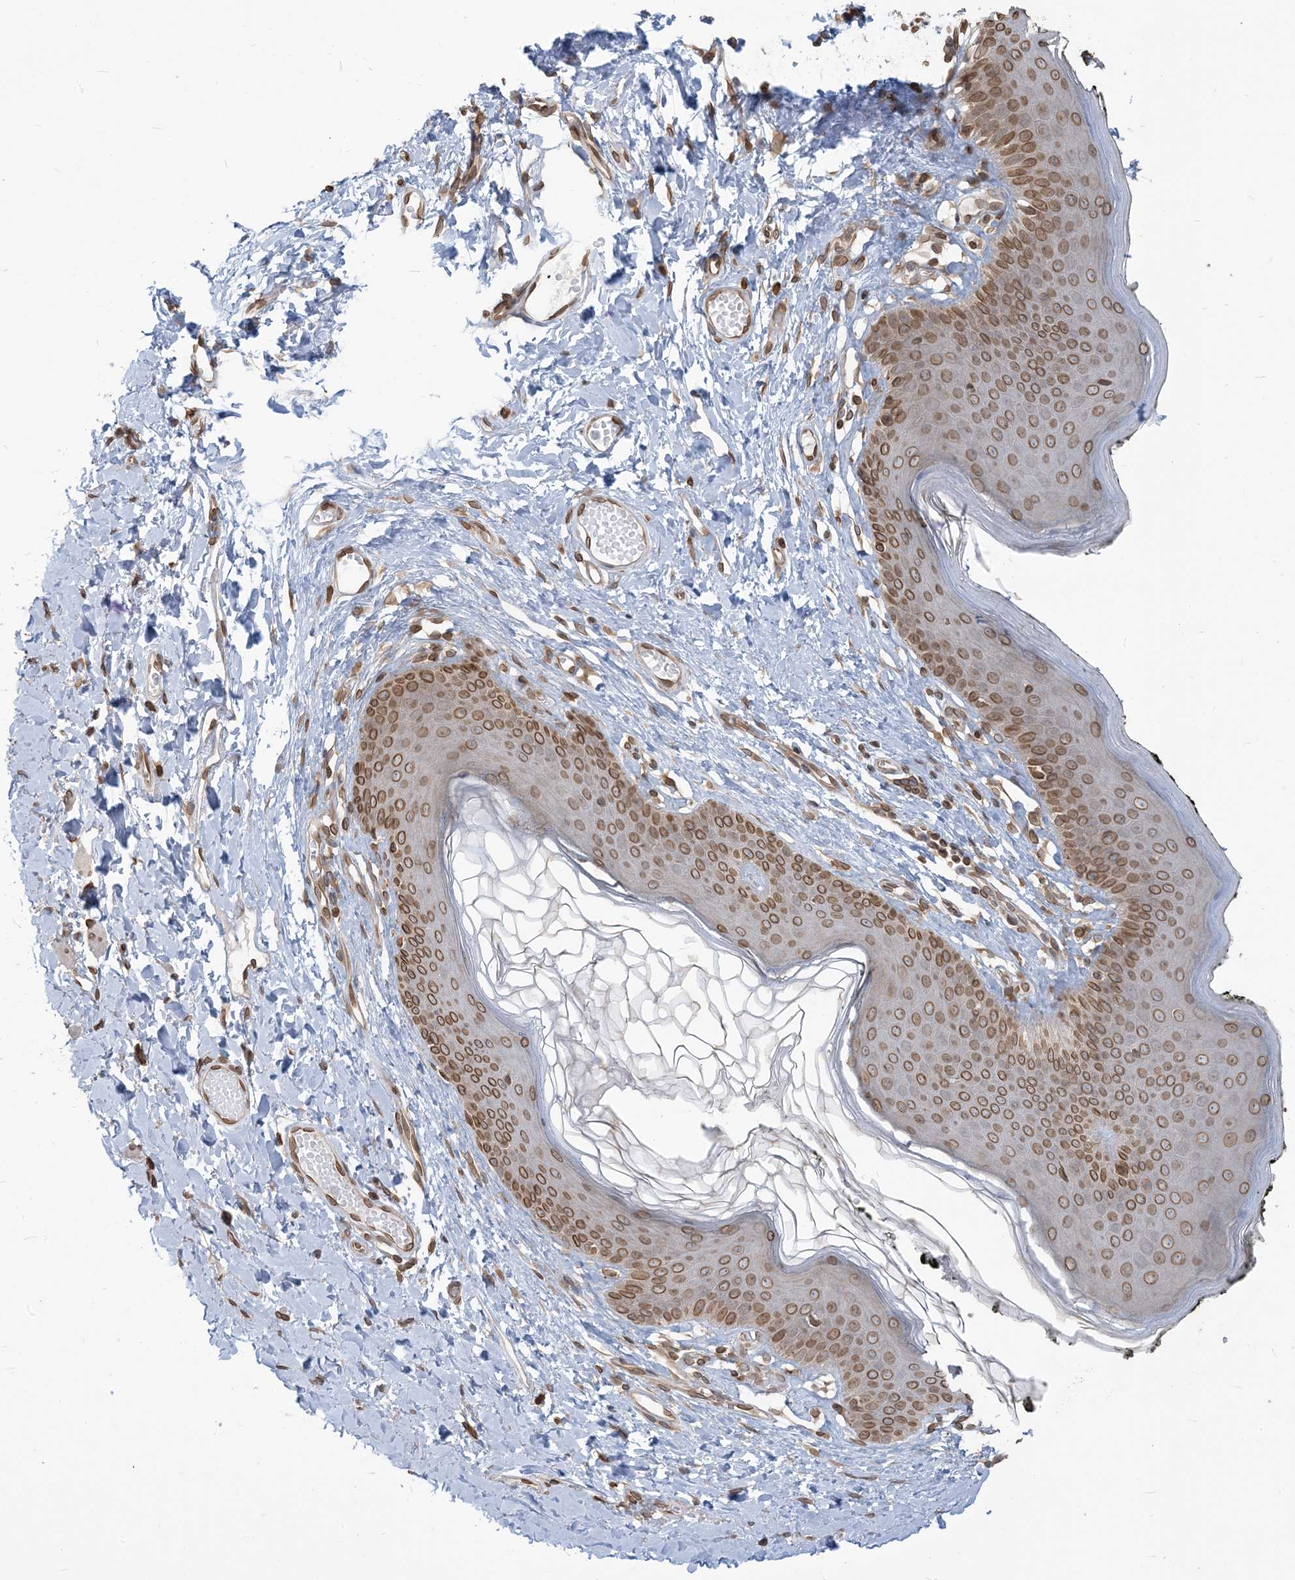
{"staining": {"intensity": "moderate", "quantity": ">75%", "location": "cytoplasmic/membranous,nuclear"}, "tissue": "skin", "cell_type": "Epidermal cells", "image_type": "normal", "snomed": [{"axis": "morphology", "description": "Normal tissue, NOS"}, {"axis": "morphology", "description": "Inflammation, NOS"}, {"axis": "topography", "description": "Vulva"}], "caption": "This is an image of immunohistochemistry staining of unremarkable skin, which shows moderate positivity in the cytoplasmic/membranous,nuclear of epidermal cells.", "gene": "WWP1", "patient": {"sex": "female", "age": 84}}